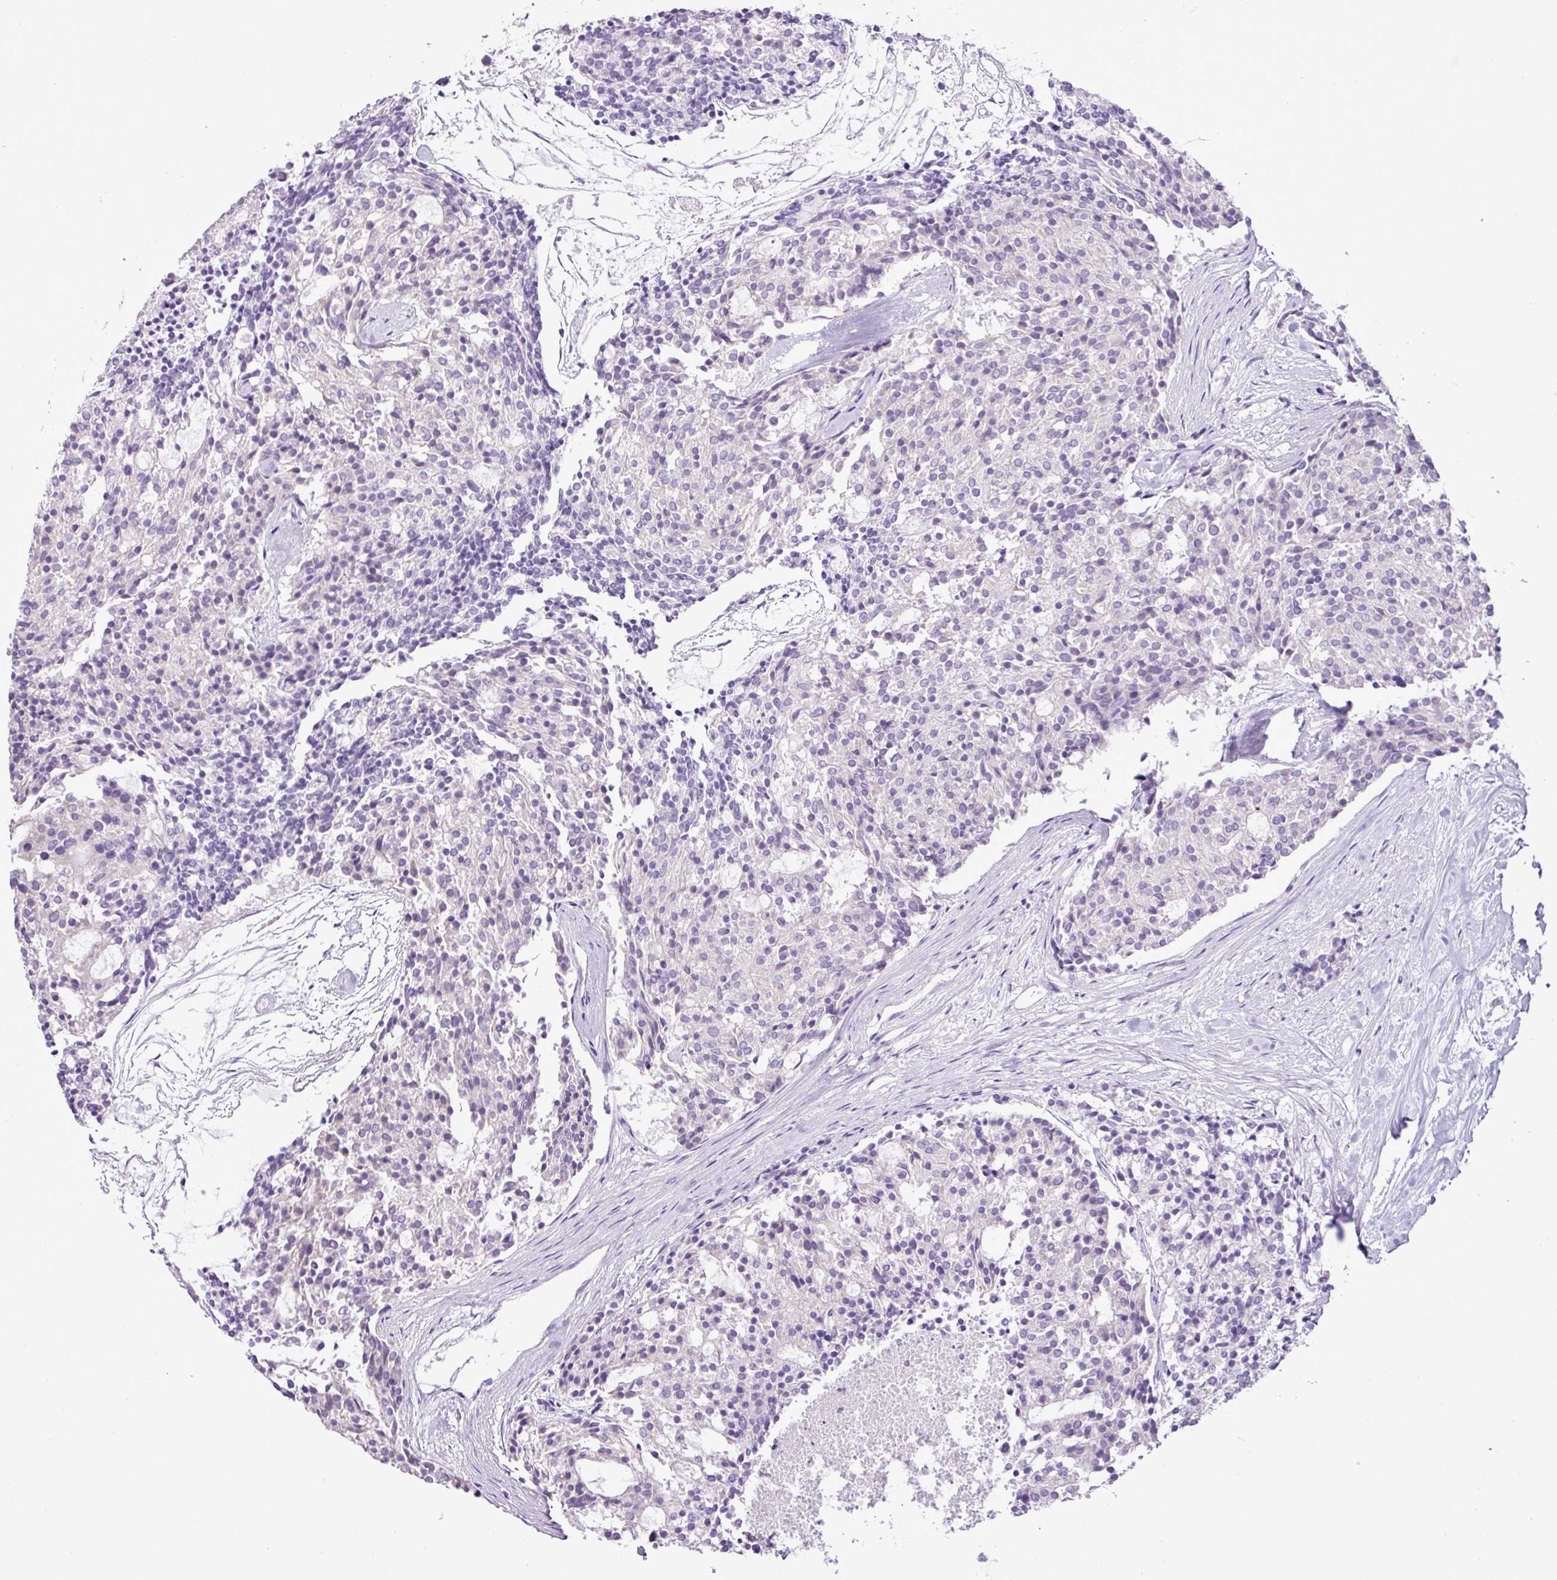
{"staining": {"intensity": "negative", "quantity": "none", "location": "none"}, "tissue": "carcinoid", "cell_type": "Tumor cells", "image_type": "cancer", "snomed": [{"axis": "morphology", "description": "Carcinoid, malignant, NOS"}, {"axis": "topography", "description": "Pancreas"}], "caption": "Tumor cells are negative for brown protein staining in carcinoid (malignant).", "gene": "HTR3E", "patient": {"sex": "female", "age": 54}}